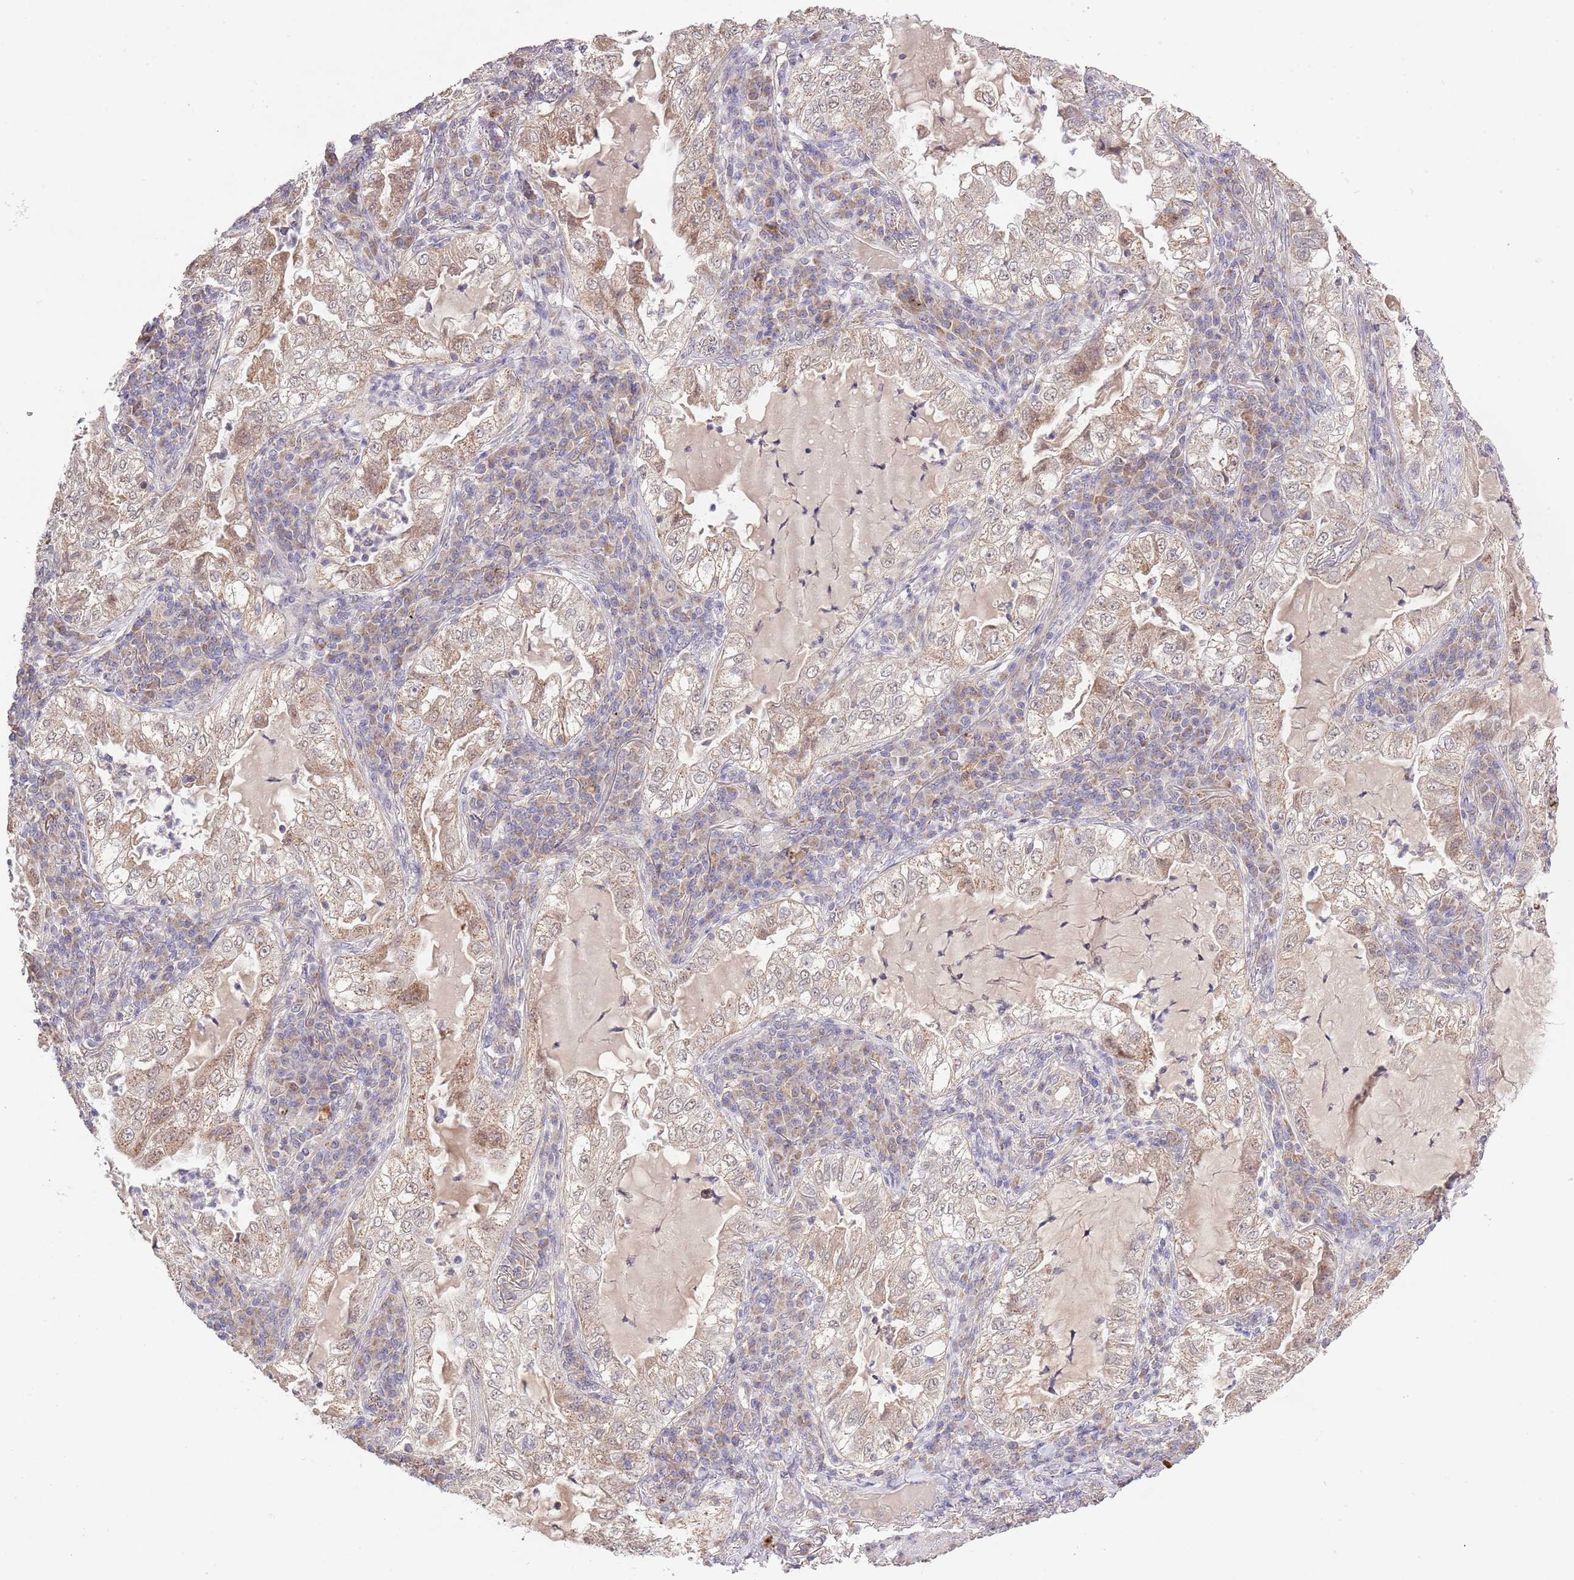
{"staining": {"intensity": "weak", "quantity": "25%-75%", "location": "cytoplasmic/membranous"}, "tissue": "lung cancer", "cell_type": "Tumor cells", "image_type": "cancer", "snomed": [{"axis": "morphology", "description": "Adenocarcinoma, NOS"}, {"axis": "topography", "description": "Lung"}], "caption": "Lung adenocarcinoma stained with a brown dye displays weak cytoplasmic/membranous positive positivity in about 25%-75% of tumor cells.", "gene": "IVD", "patient": {"sex": "female", "age": 73}}